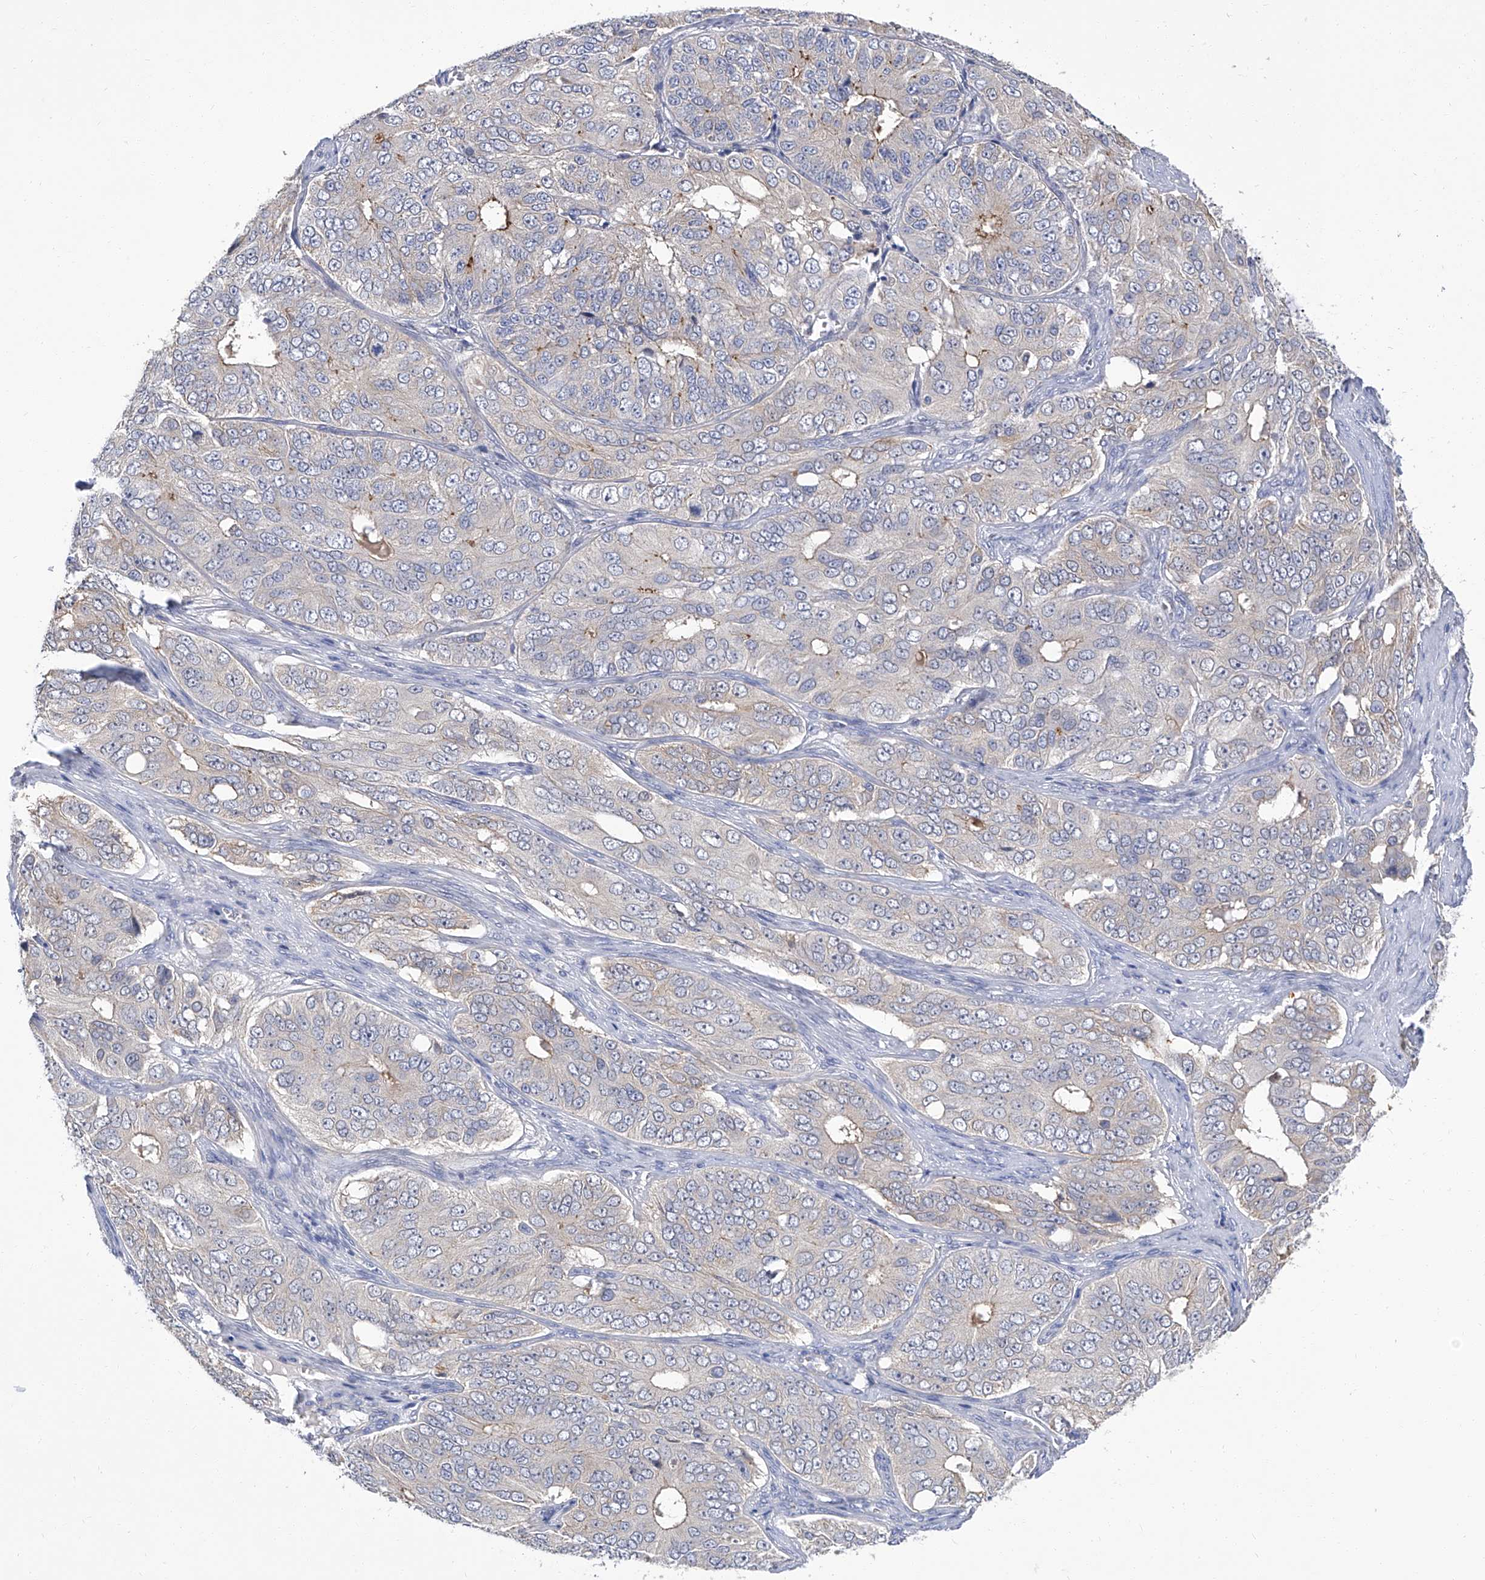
{"staining": {"intensity": "negative", "quantity": "none", "location": "none"}, "tissue": "ovarian cancer", "cell_type": "Tumor cells", "image_type": "cancer", "snomed": [{"axis": "morphology", "description": "Carcinoma, endometroid"}, {"axis": "topography", "description": "Ovary"}], "caption": "Immunohistochemistry micrograph of ovarian cancer (endometroid carcinoma) stained for a protein (brown), which reveals no expression in tumor cells.", "gene": "PARD3", "patient": {"sex": "female", "age": 51}}